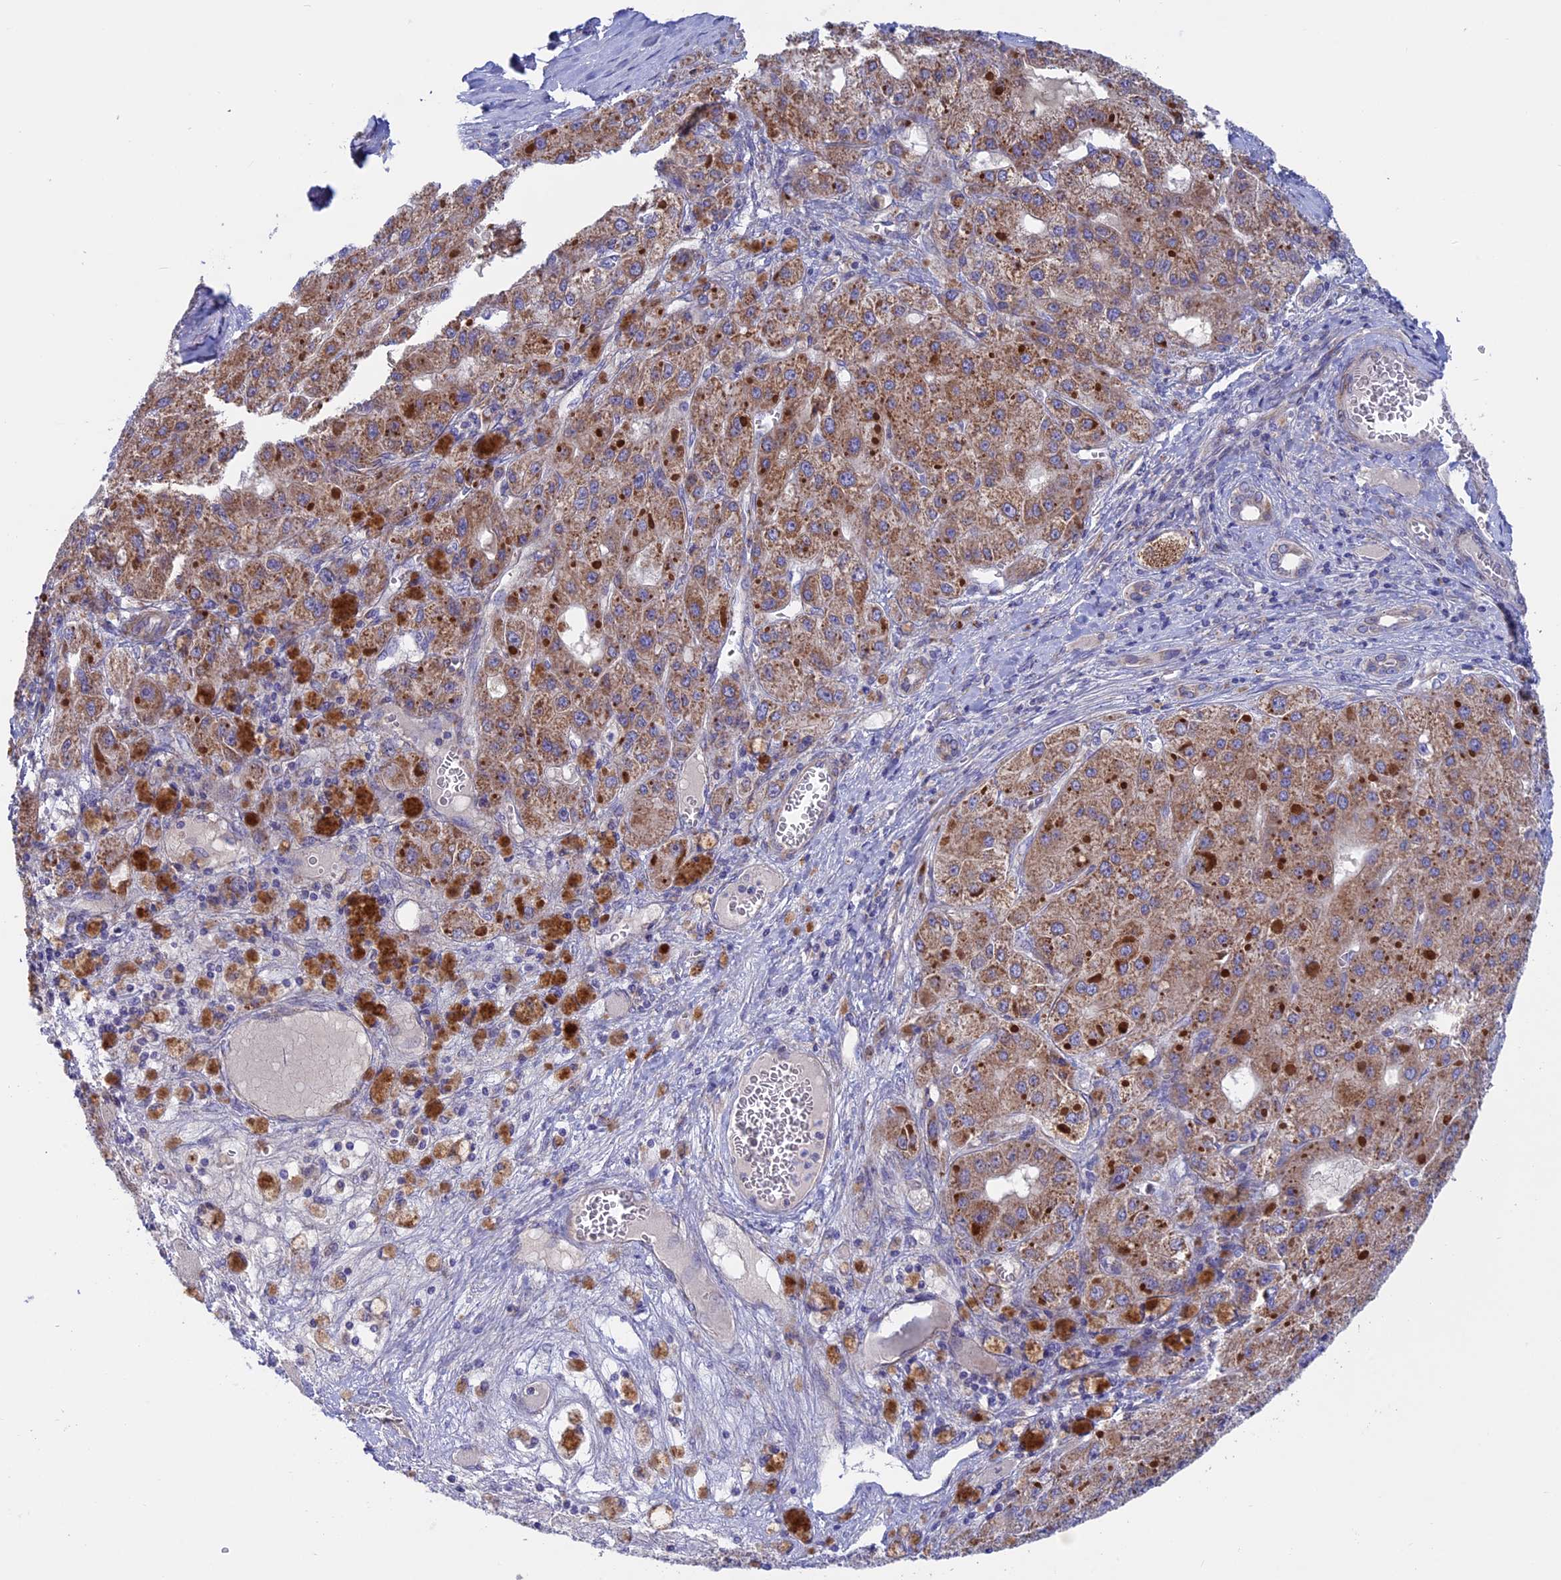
{"staining": {"intensity": "moderate", "quantity": ">75%", "location": "cytoplasmic/membranous"}, "tissue": "liver cancer", "cell_type": "Tumor cells", "image_type": "cancer", "snomed": [{"axis": "morphology", "description": "Carcinoma, Hepatocellular, NOS"}, {"axis": "topography", "description": "Liver"}], "caption": "The immunohistochemical stain highlights moderate cytoplasmic/membranous positivity in tumor cells of liver cancer (hepatocellular carcinoma) tissue.", "gene": "ETFDH", "patient": {"sex": "female", "age": 73}}